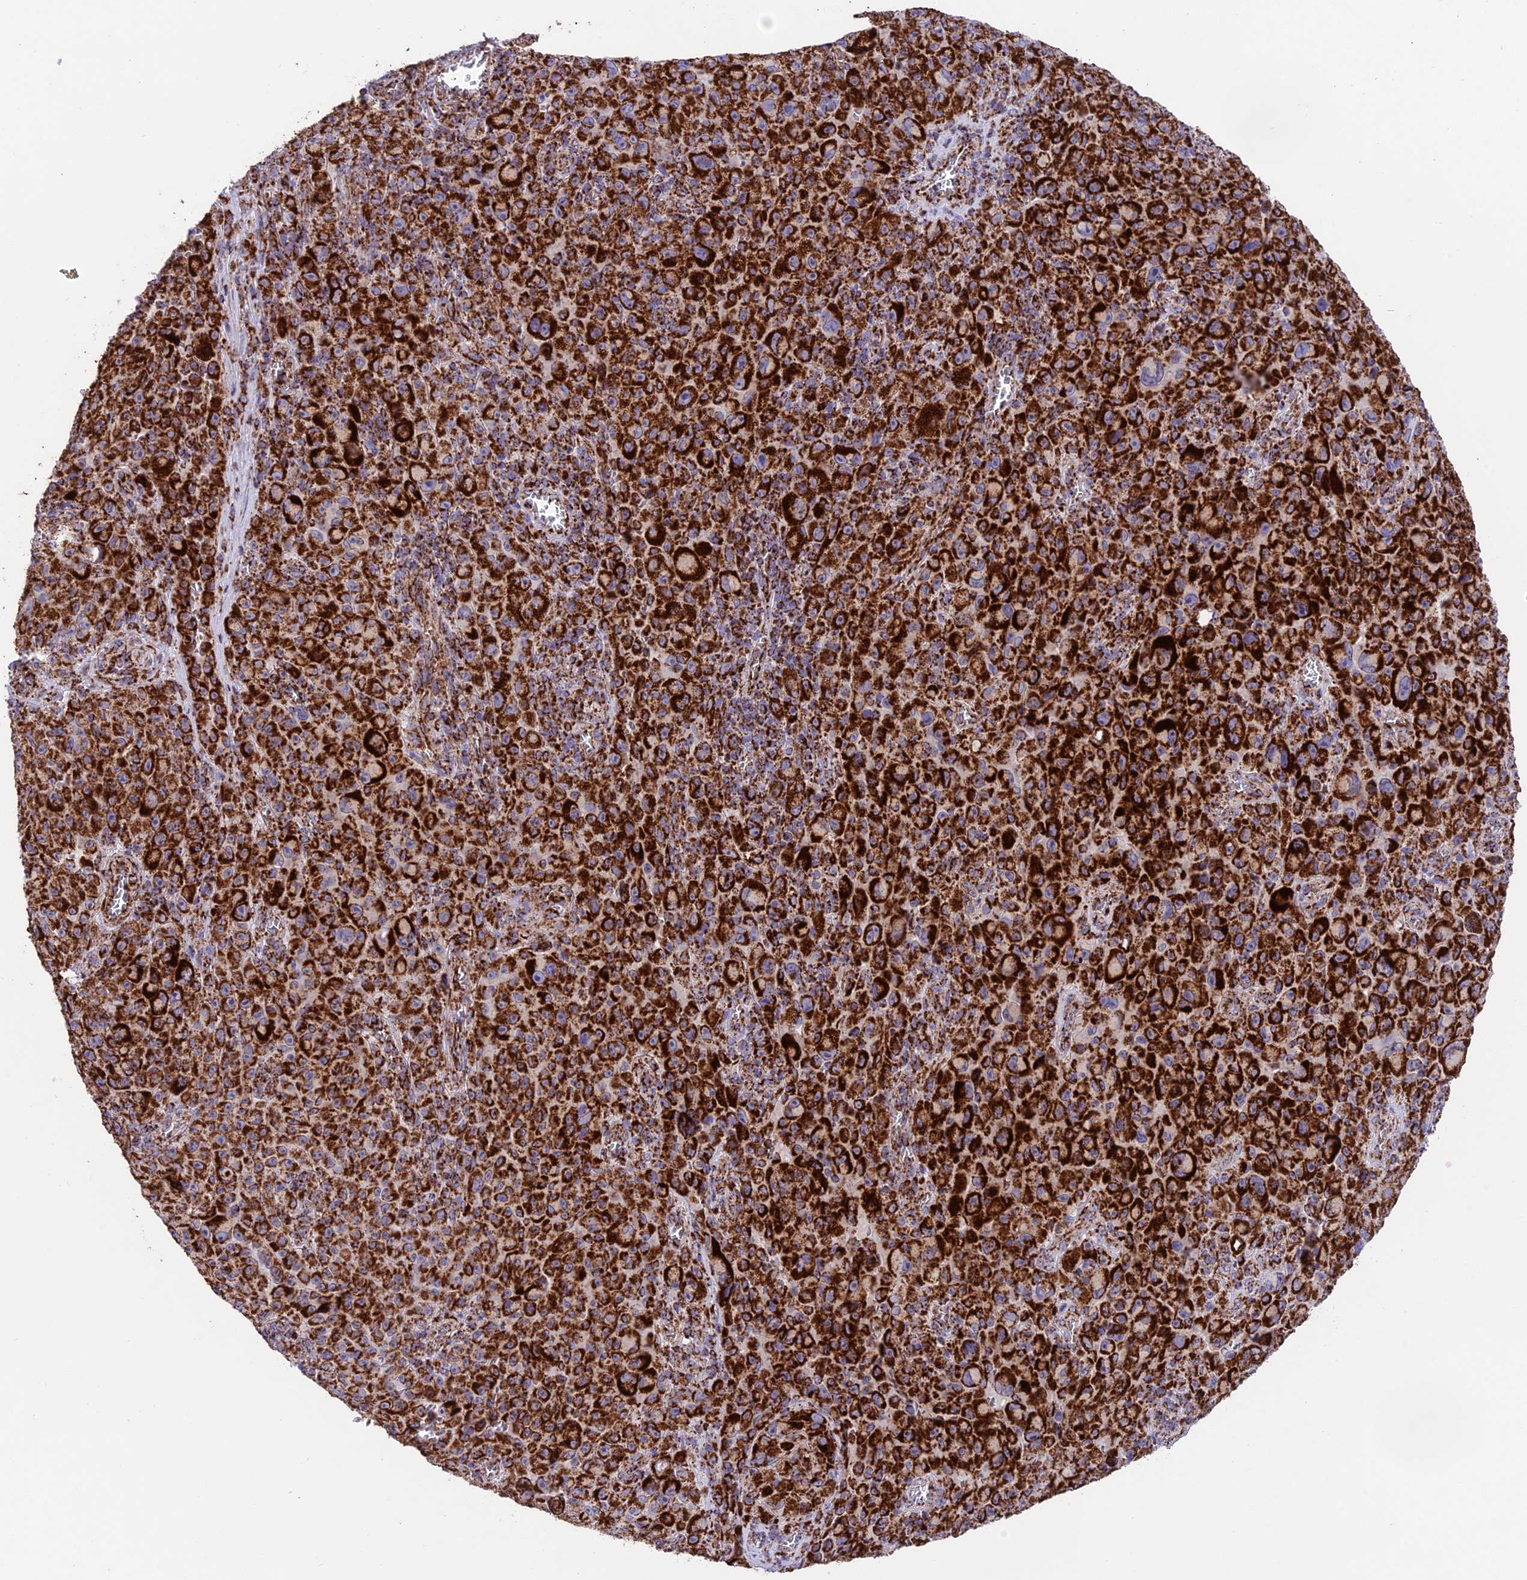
{"staining": {"intensity": "strong", "quantity": ">75%", "location": "cytoplasmic/membranous"}, "tissue": "melanoma", "cell_type": "Tumor cells", "image_type": "cancer", "snomed": [{"axis": "morphology", "description": "Malignant melanoma, NOS"}, {"axis": "topography", "description": "Skin"}], "caption": "Strong cytoplasmic/membranous protein expression is identified in about >75% of tumor cells in malignant melanoma. (DAB (3,3'-diaminobenzidine) IHC with brightfield microscopy, high magnification).", "gene": "CHCHD3", "patient": {"sex": "female", "age": 82}}